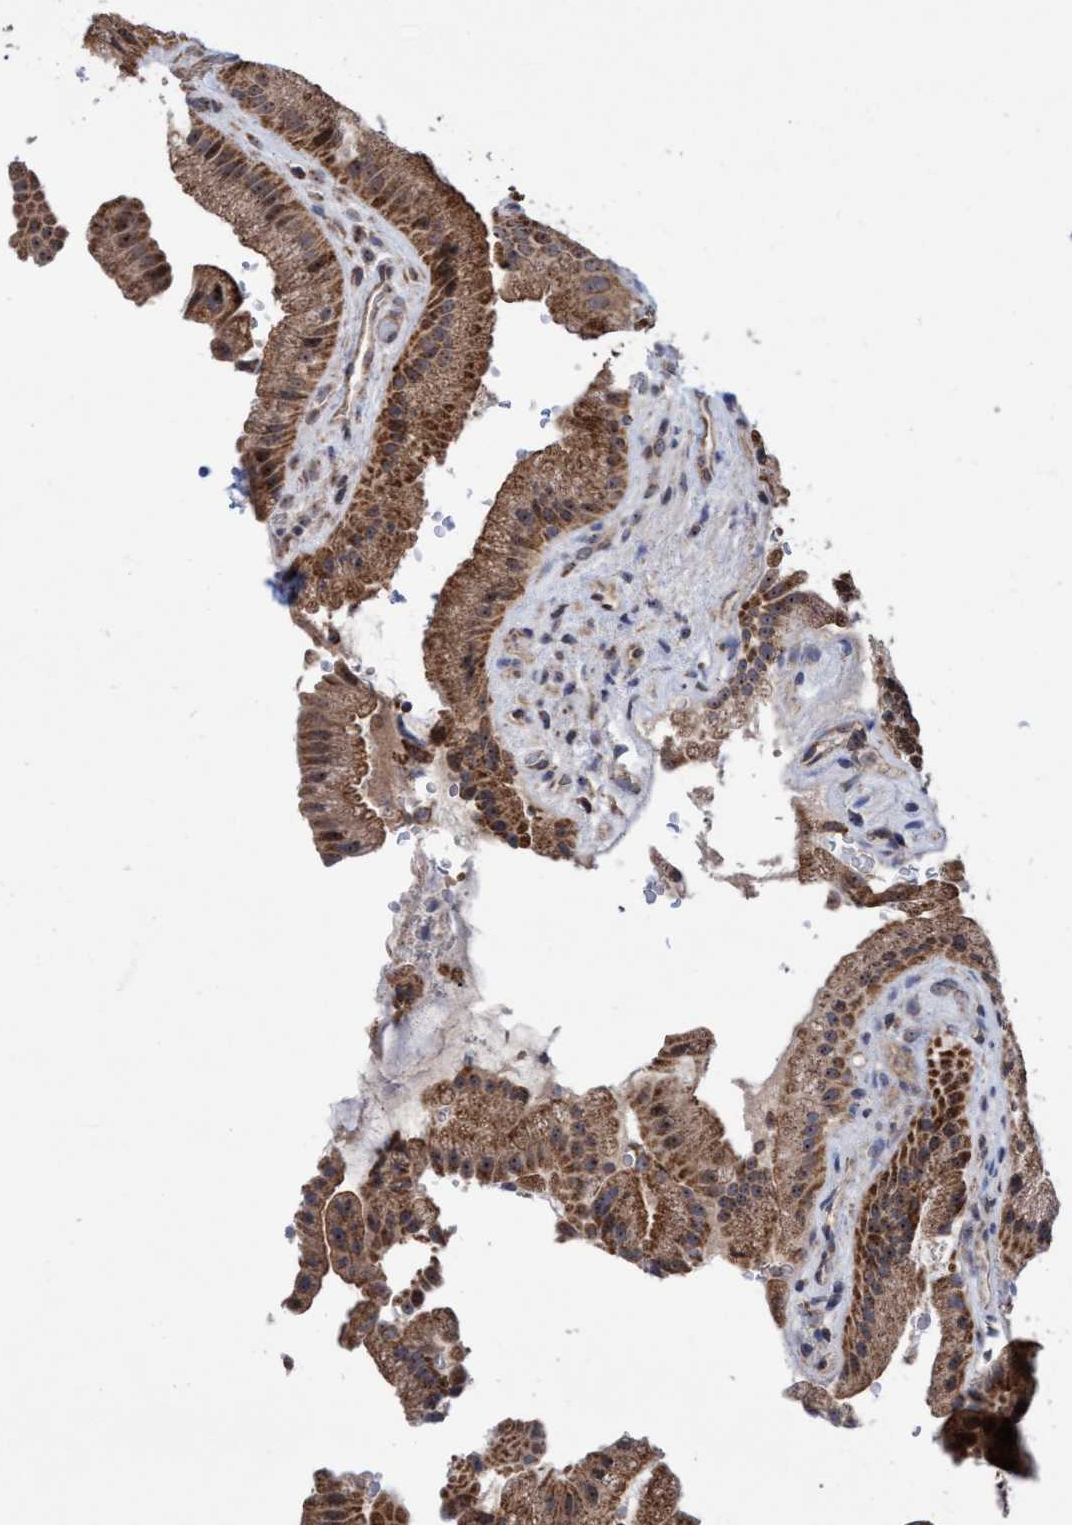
{"staining": {"intensity": "strong", "quantity": ">75%", "location": "cytoplasmic/membranous,nuclear"}, "tissue": "gallbladder", "cell_type": "Glandular cells", "image_type": "normal", "snomed": [{"axis": "morphology", "description": "Normal tissue, NOS"}, {"axis": "topography", "description": "Gallbladder"}], "caption": "A high-resolution histopathology image shows immunohistochemistry (IHC) staining of benign gallbladder, which demonstrates strong cytoplasmic/membranous,nuclear staining in about >75% of glandular cells. Immunohistochemistry stains the protein in brown and the nuclei are stained blue.", "gene": "P2RY14", "patient": {"sex": "male", "age": 49}}